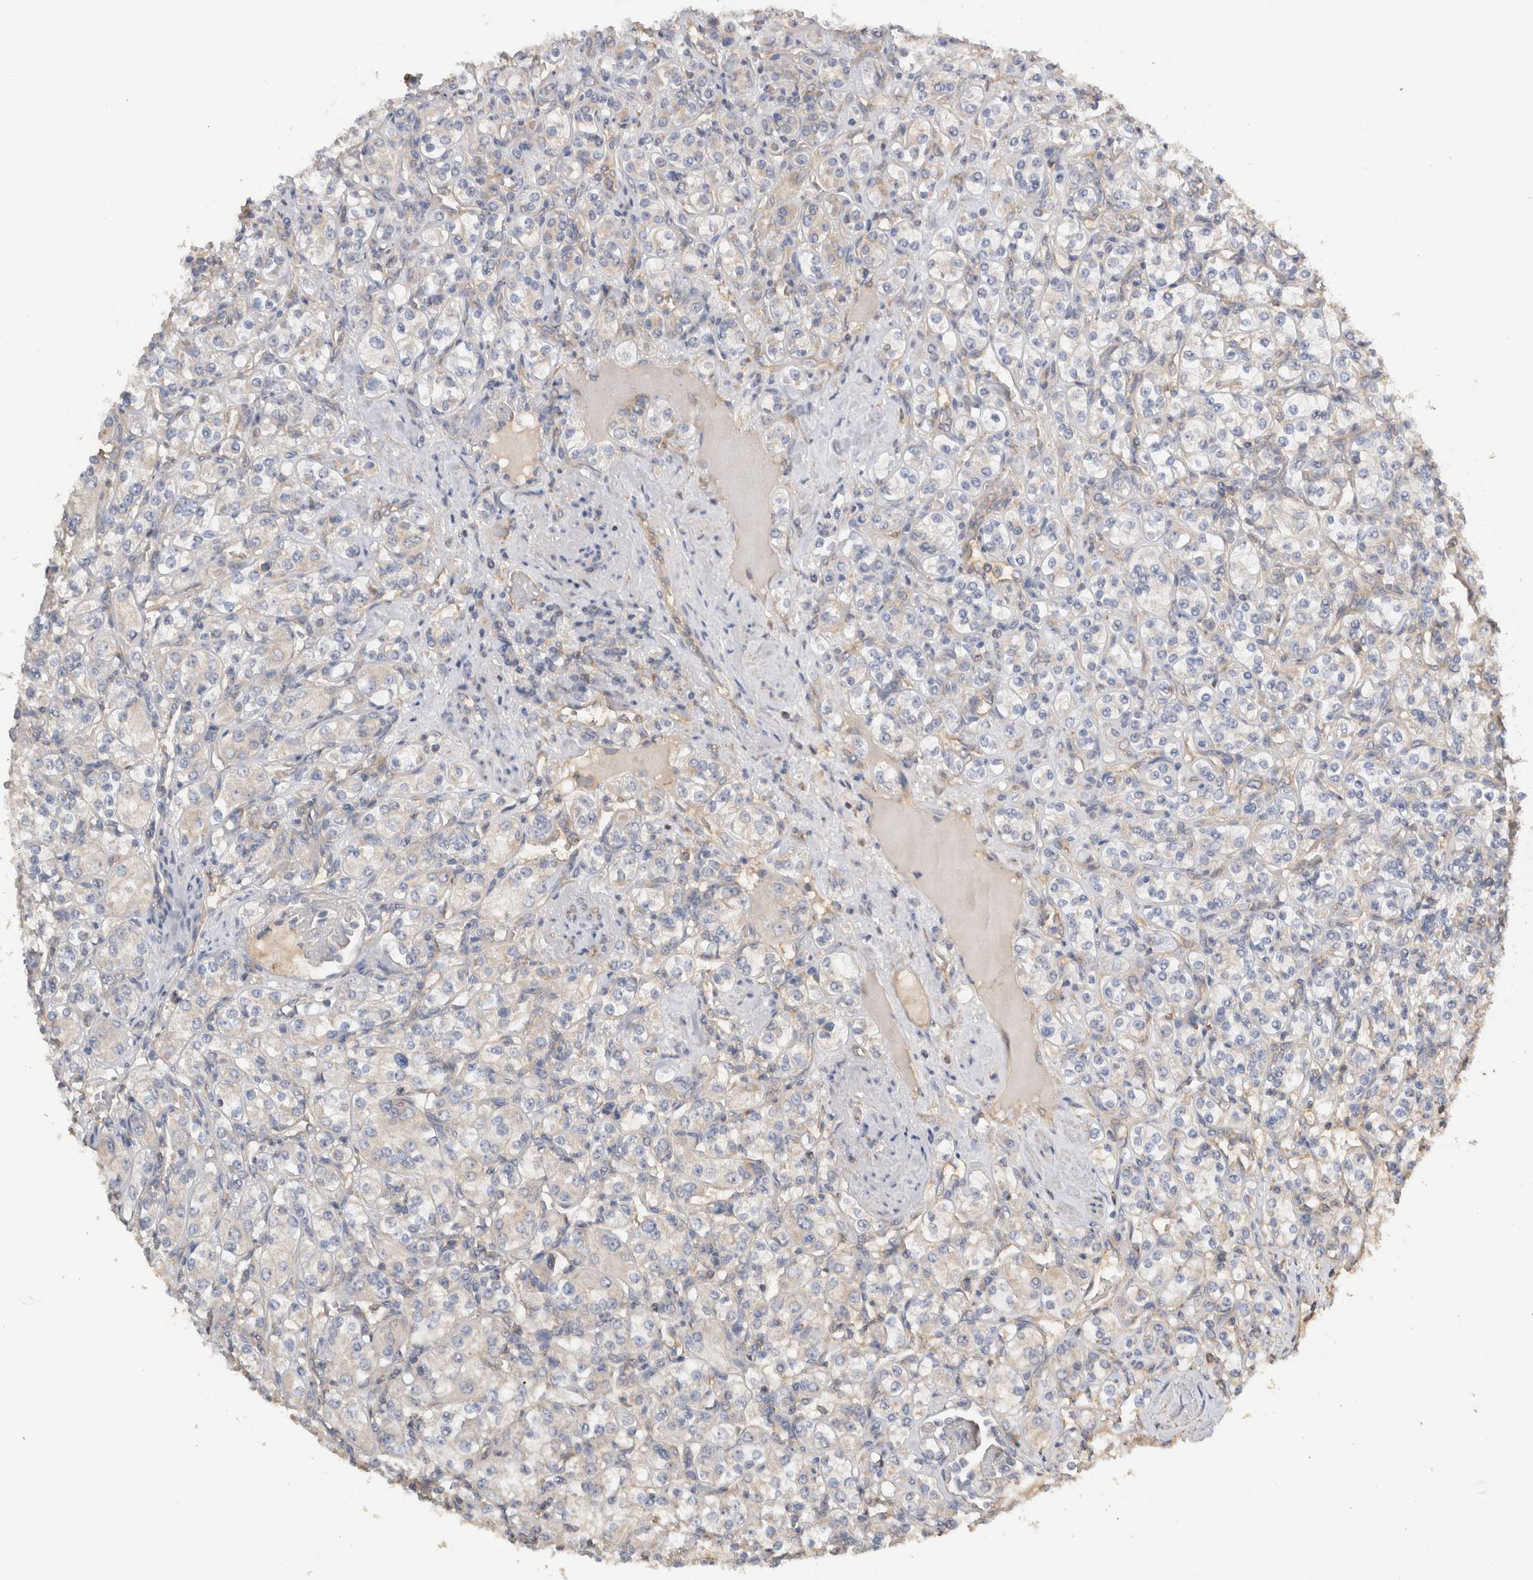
{"staining": {"intensity": "negative", "quantity": "none", "location": "none"}, "tissue": "renal cancer", "cell_type": "Tumor cells", "image_type": "cancer", "snomed": [{"axis": "morphology", "description": "Adenocarcinoma, NOS"}, {"axis": "topography", "description": "Kidney"}], "caption": "This is an IHC photomicrograph of human renal cancer (adenocarcinoma). There is no positivity in tumor cells.", "gene": "EIF4G3", "patient": {"sex": "male", "age": 77}}